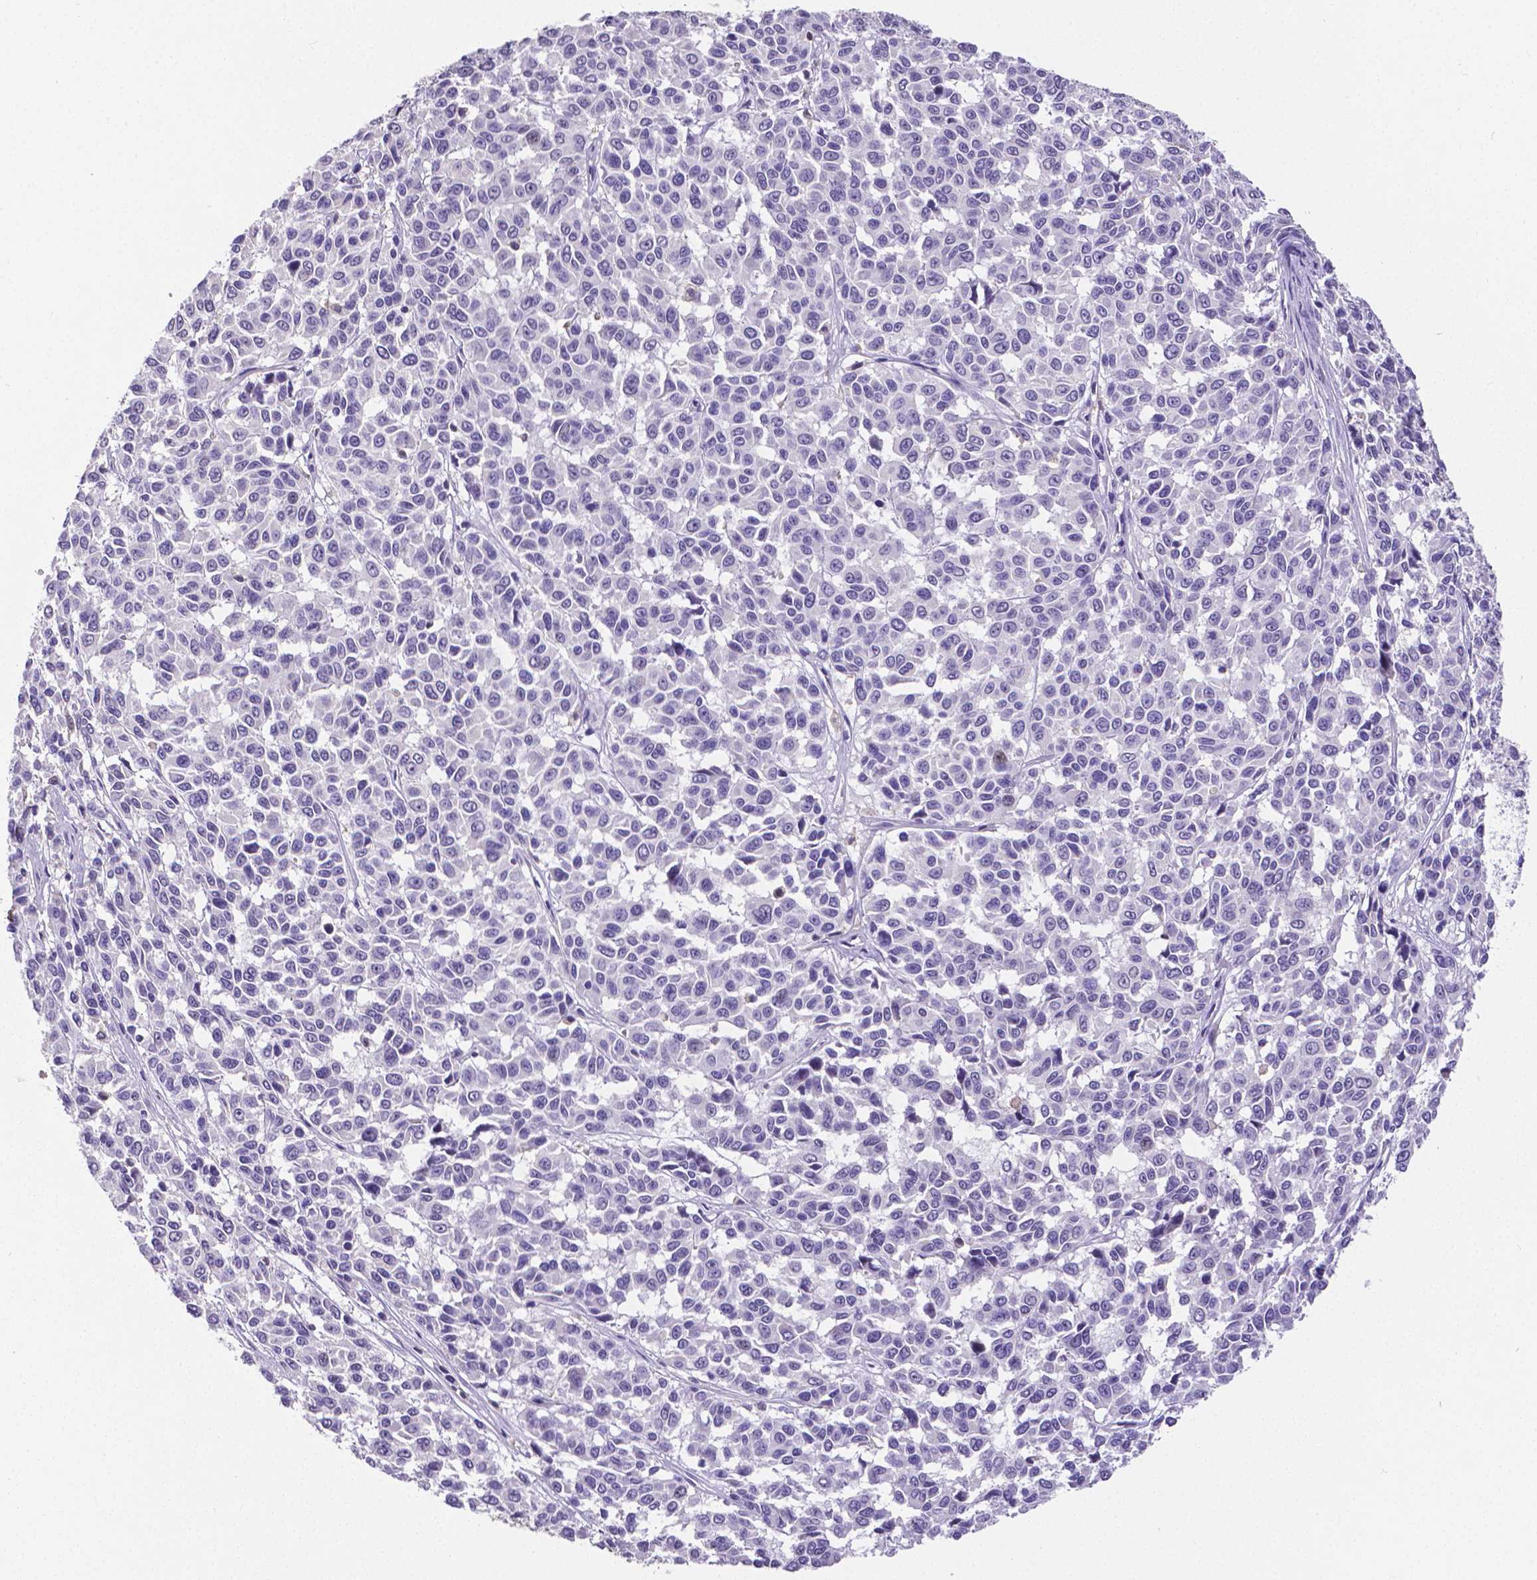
{"staining": {"intensity": "negative", "quantity": "none", "location": "none"}, "tissue": "melanoma", "cell_type": "Tumor cells", "image_type": "cancer", "snomed": [{"axis": "morphology", "description": "Malignant melanoma, NOS"}, {"axis": "topography", "description": "Skin"}], "caption": "Immunohistochemistry (IHC) of human malignant melanoma displays no expression in tumor cells.", "gene": "CD4", "patient": {"sex": "female", "age": 66}}